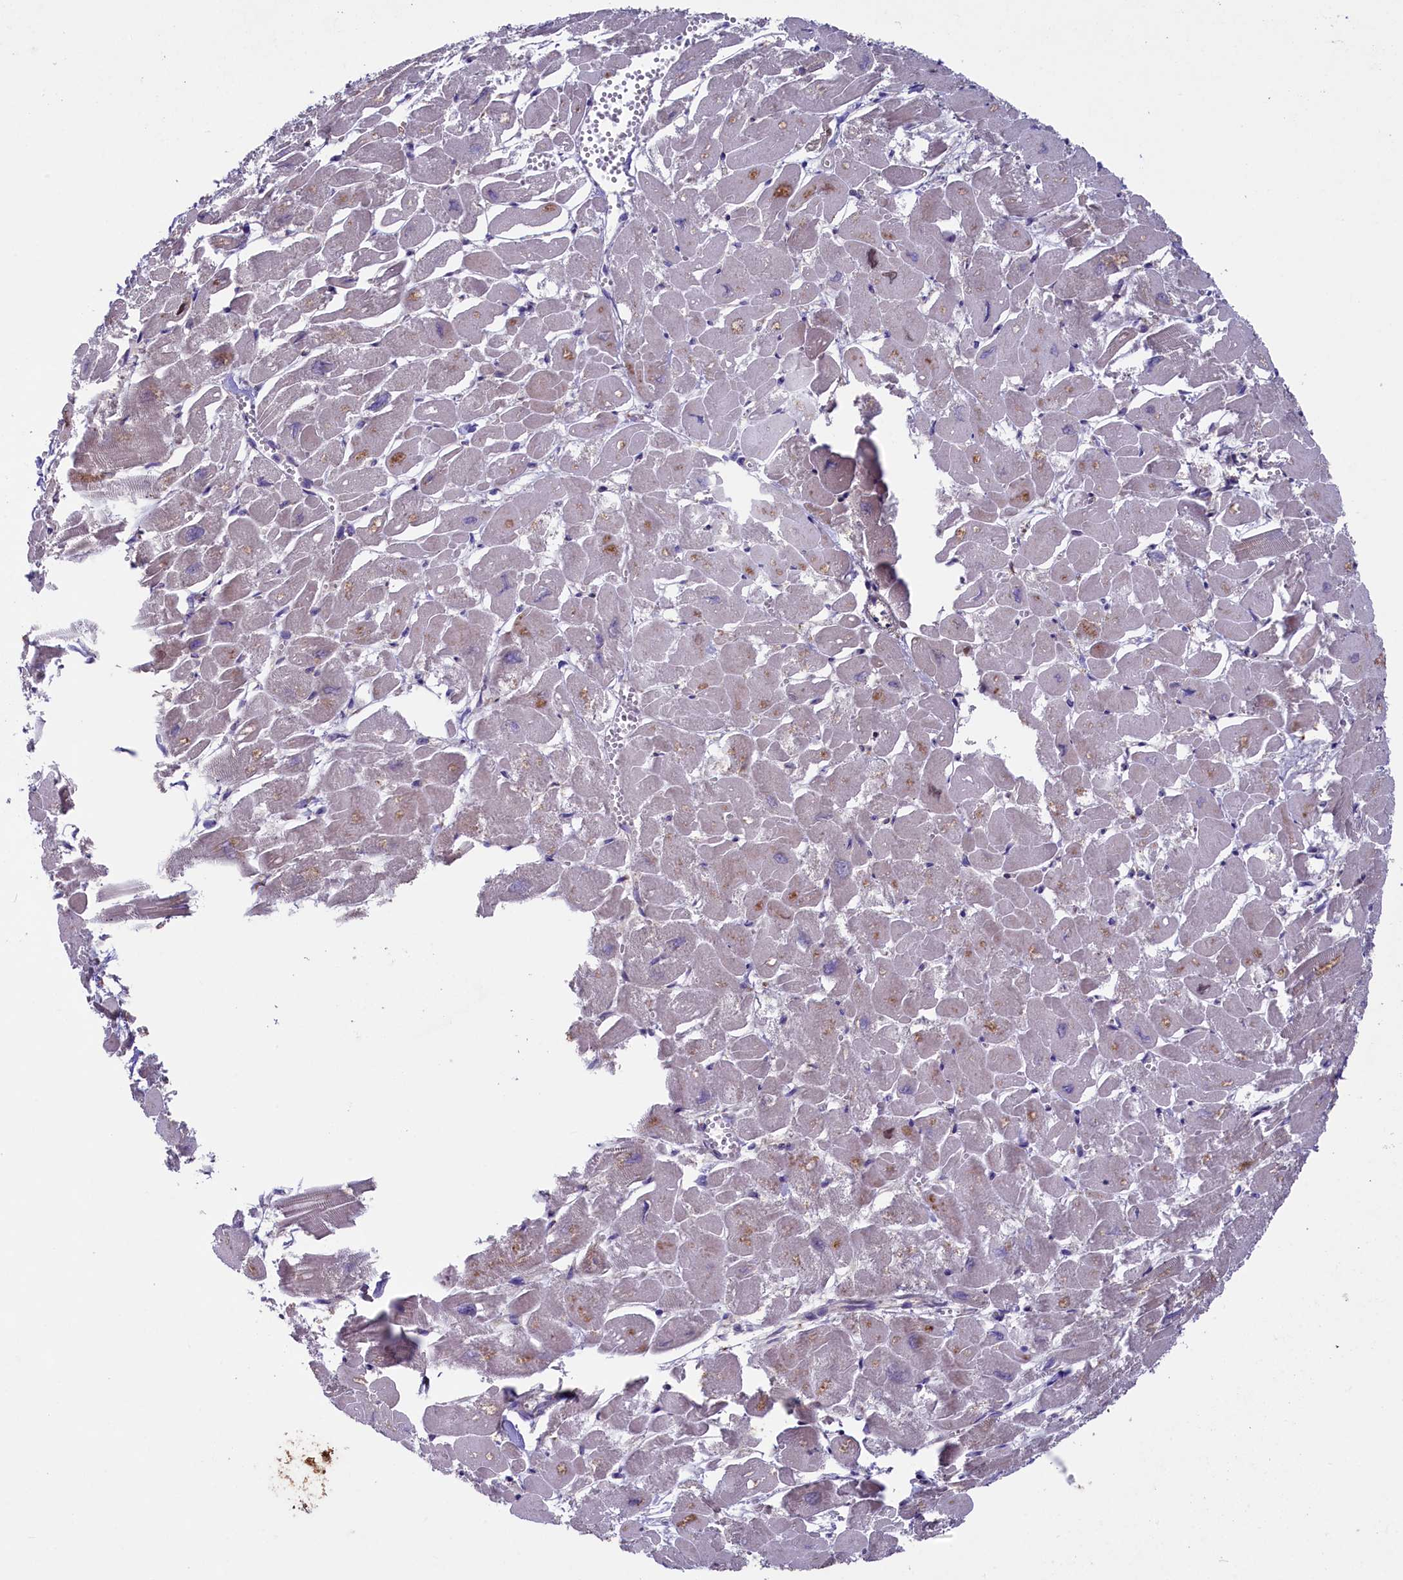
{"staining": {"intensity": "weak", "quantity": "25%-75%", "location": "cytoplasmic/membranous"}, "tissue": "heart muscle", "cell_type": "Cardiomyocytes", "image_type": "normal", "snomed": [{"axis": "morphology", "description": "Normal tissue, NOS"}, {"axis": "topography", "description": "Heart"}], "caption": "Weak cytoplasmic/membranous protein expression is seen in approximately 25%-75% of cardiomyocytes in heart muscle. (Brightfield microscopy of DAB IHC at high magnification).", "gene": "GPR108", "patient": {"sex": "male", "age": 54}}